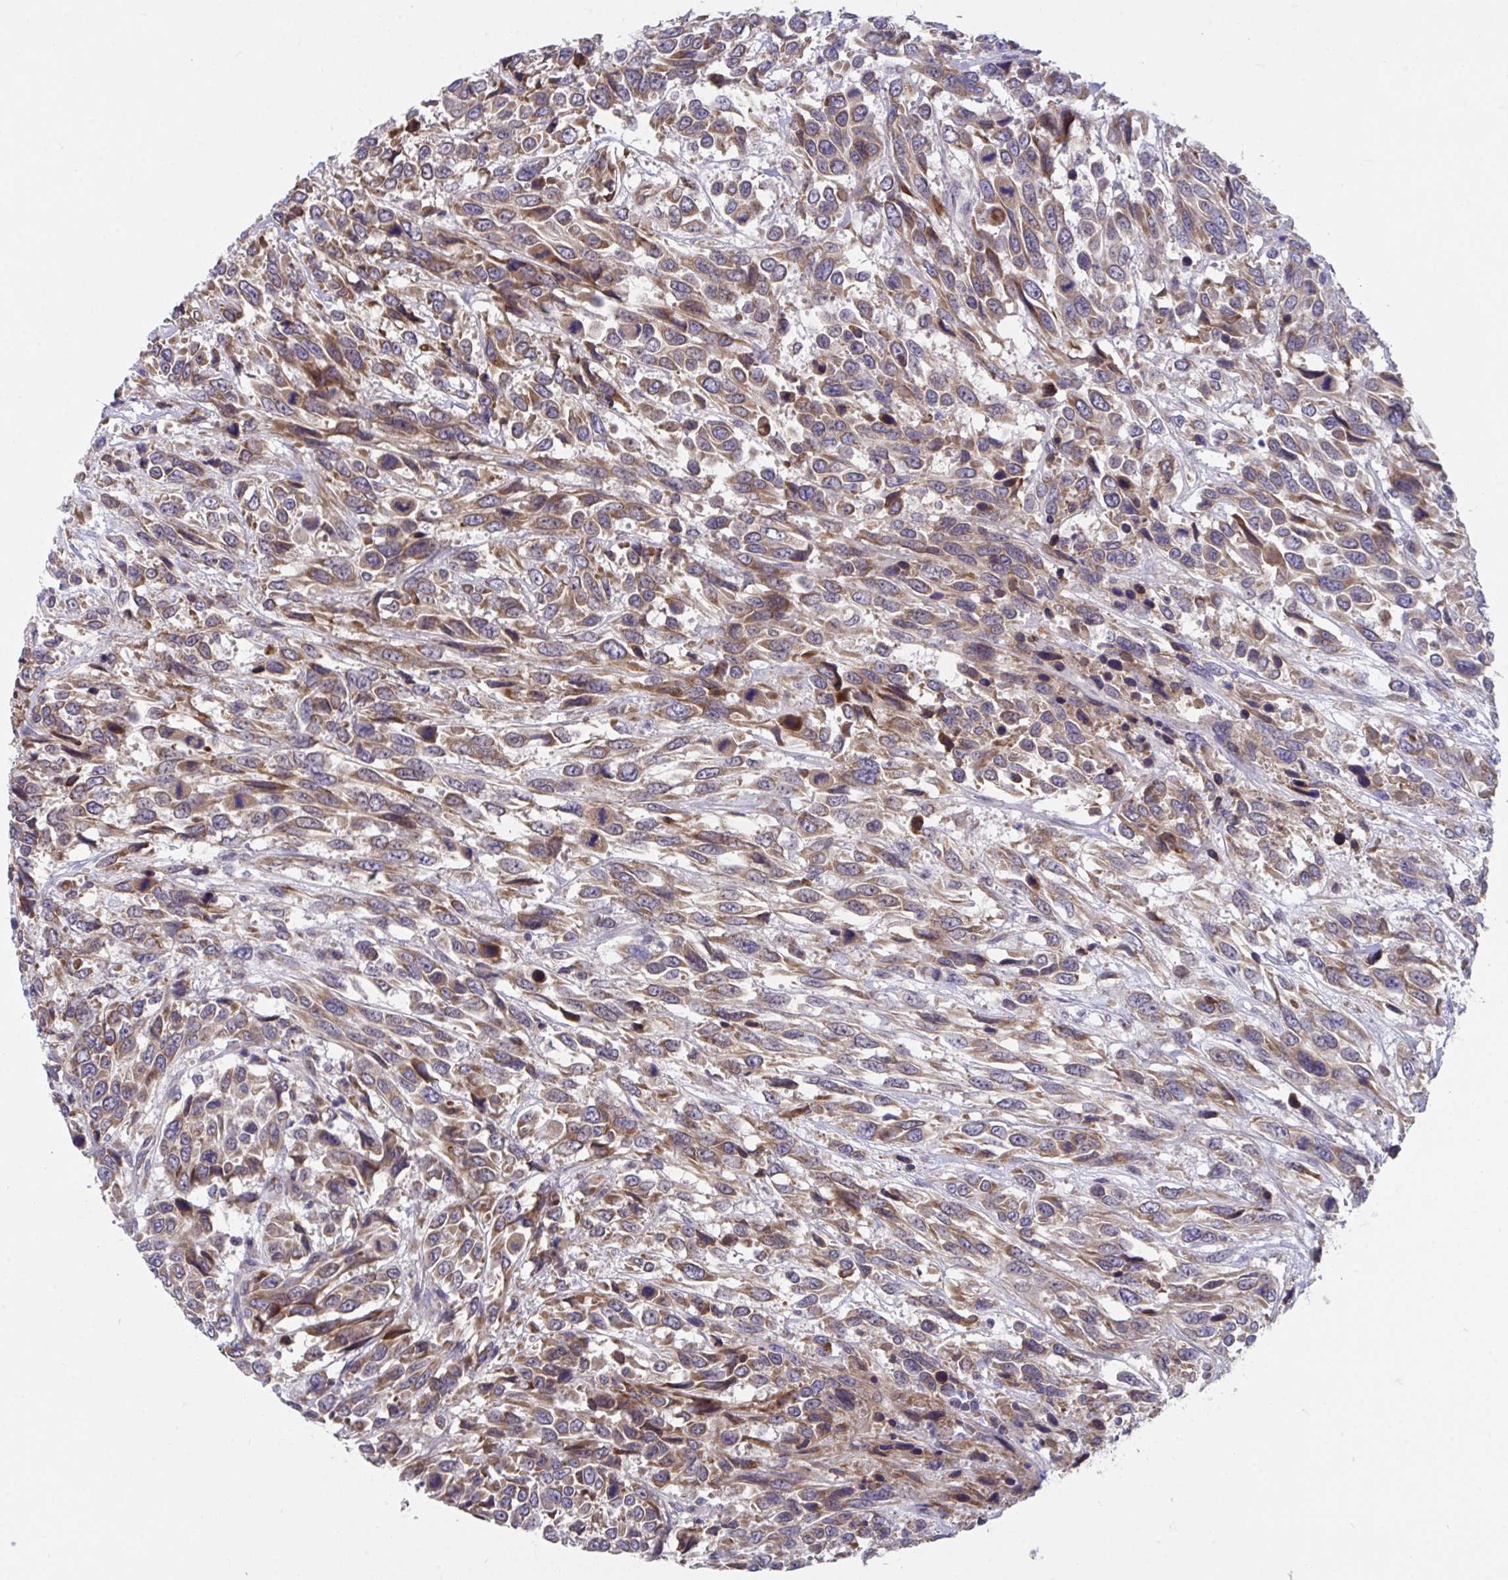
{"staining": {"intensity": "moderate", "quantity": ">75%", "location": "cytoplasmic/membranous"}, "tissue": "urothelial cancer", "cell_type": "Tumor cells", "image_type": "cancer", "snomed": [{"axis": "morphology", "description": "Urothelial carcinoma, High grade"}, {"axis": "topography", "description": "Urinary bladder"}], "caption": "A photomicrograph showing moderate cytoplasmic/membranous expression in about >75% of tumor cells in high-grade urothelial carcinoma, as visualized by brown immunohistochemical staining.", "gene": "SUSD4", "patient": {"sex": "female", "age": 70}}